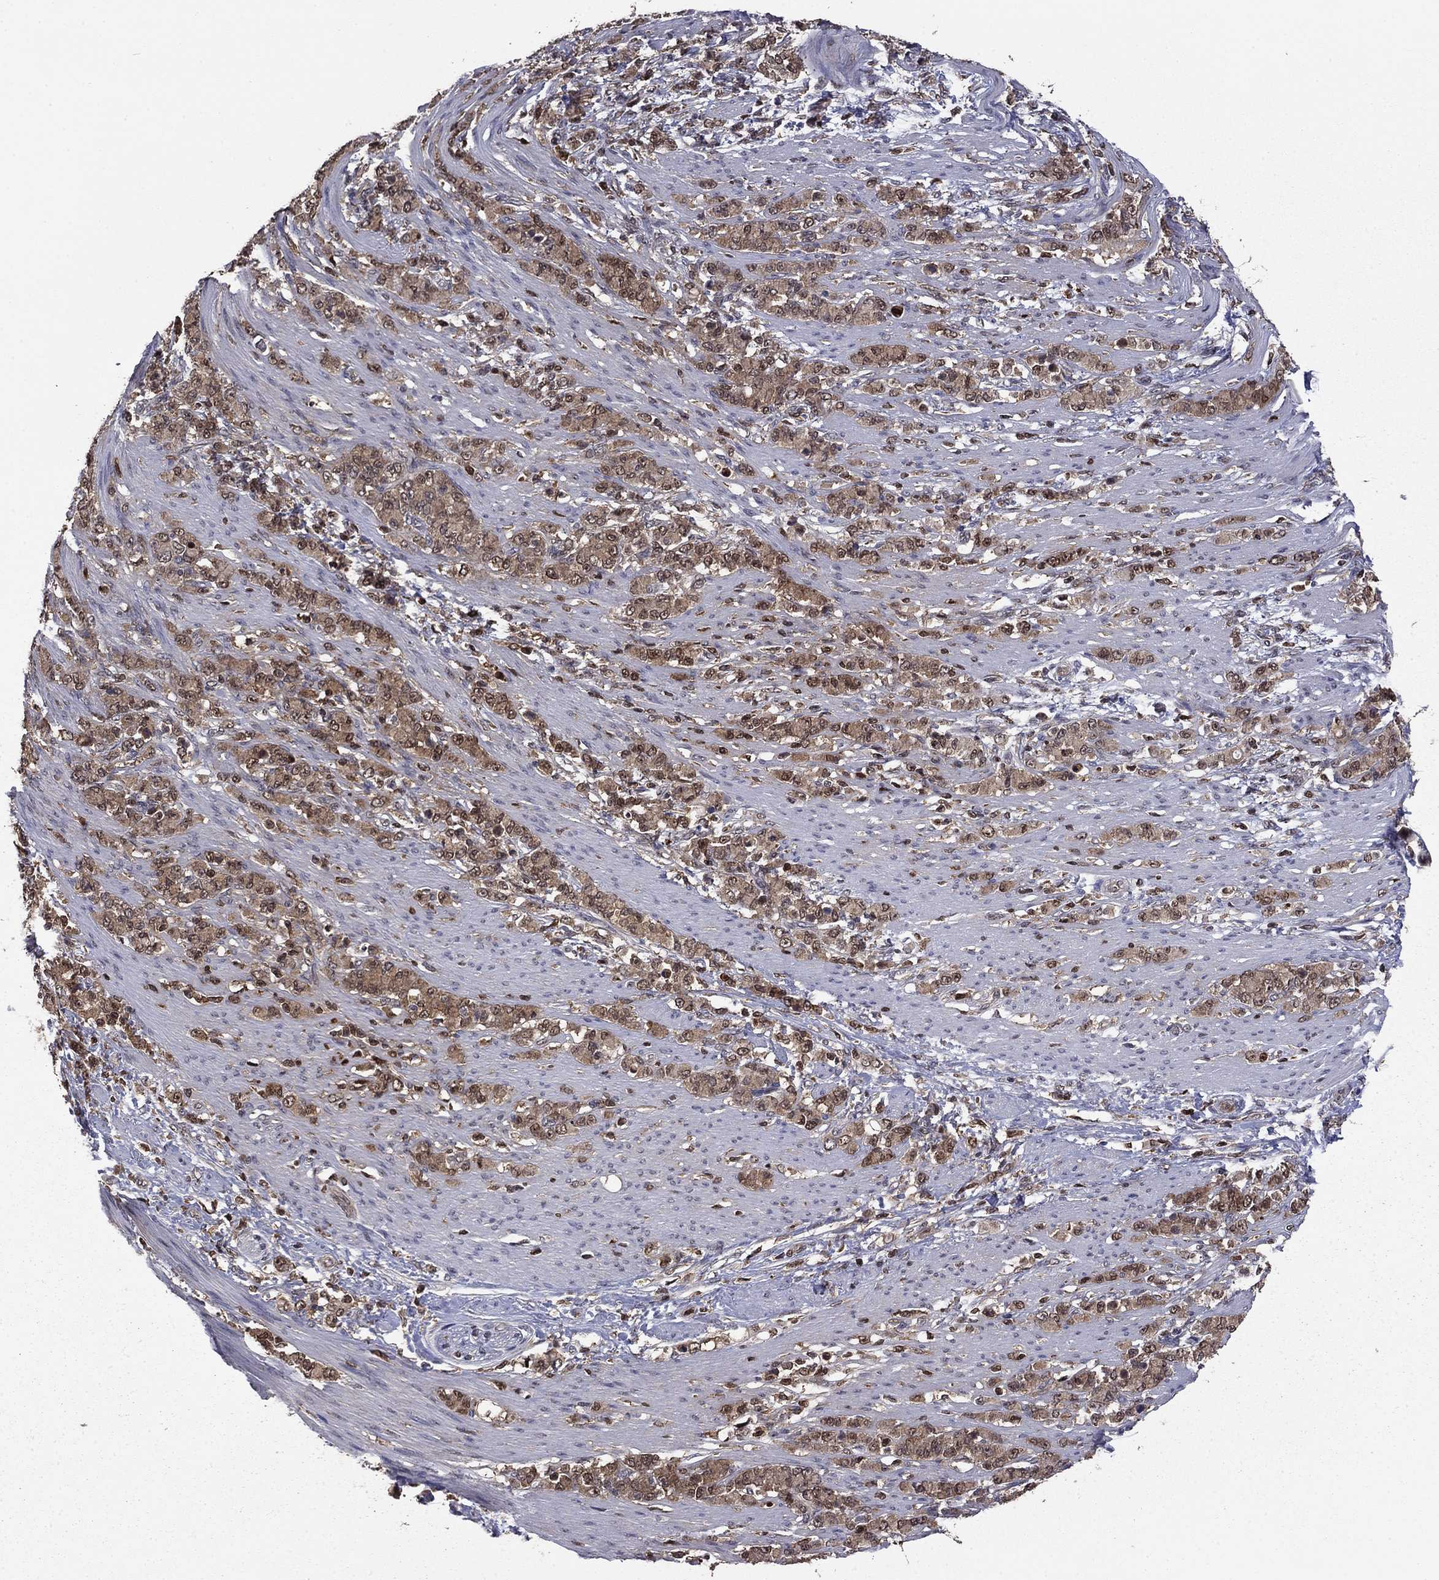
{"staining": {"intensity": "moderate", "quantity": "25%-75%", "location": "cytoplasmic/membranous,nuclear"}, "tissue": "stomach cancer", "cell_type": "Tumor cells", "image_type": "cancer", "snomed": [{"axis": "morphology", "description": "Normal tissue, NOS"}, {"axis": "morphology", "description": "Adenocarcinoma, NOS"}, {"axis": "topography", "description": "Stomach"}], "caption": "IHC of stomach cancer displays medium levels of moderate cytoplasmic/membranous and nuclear positivity in approximately 25%-75% of tumor cells.", "gene": "APPBP2", "patient": {"sex": "female", "age": 79}}